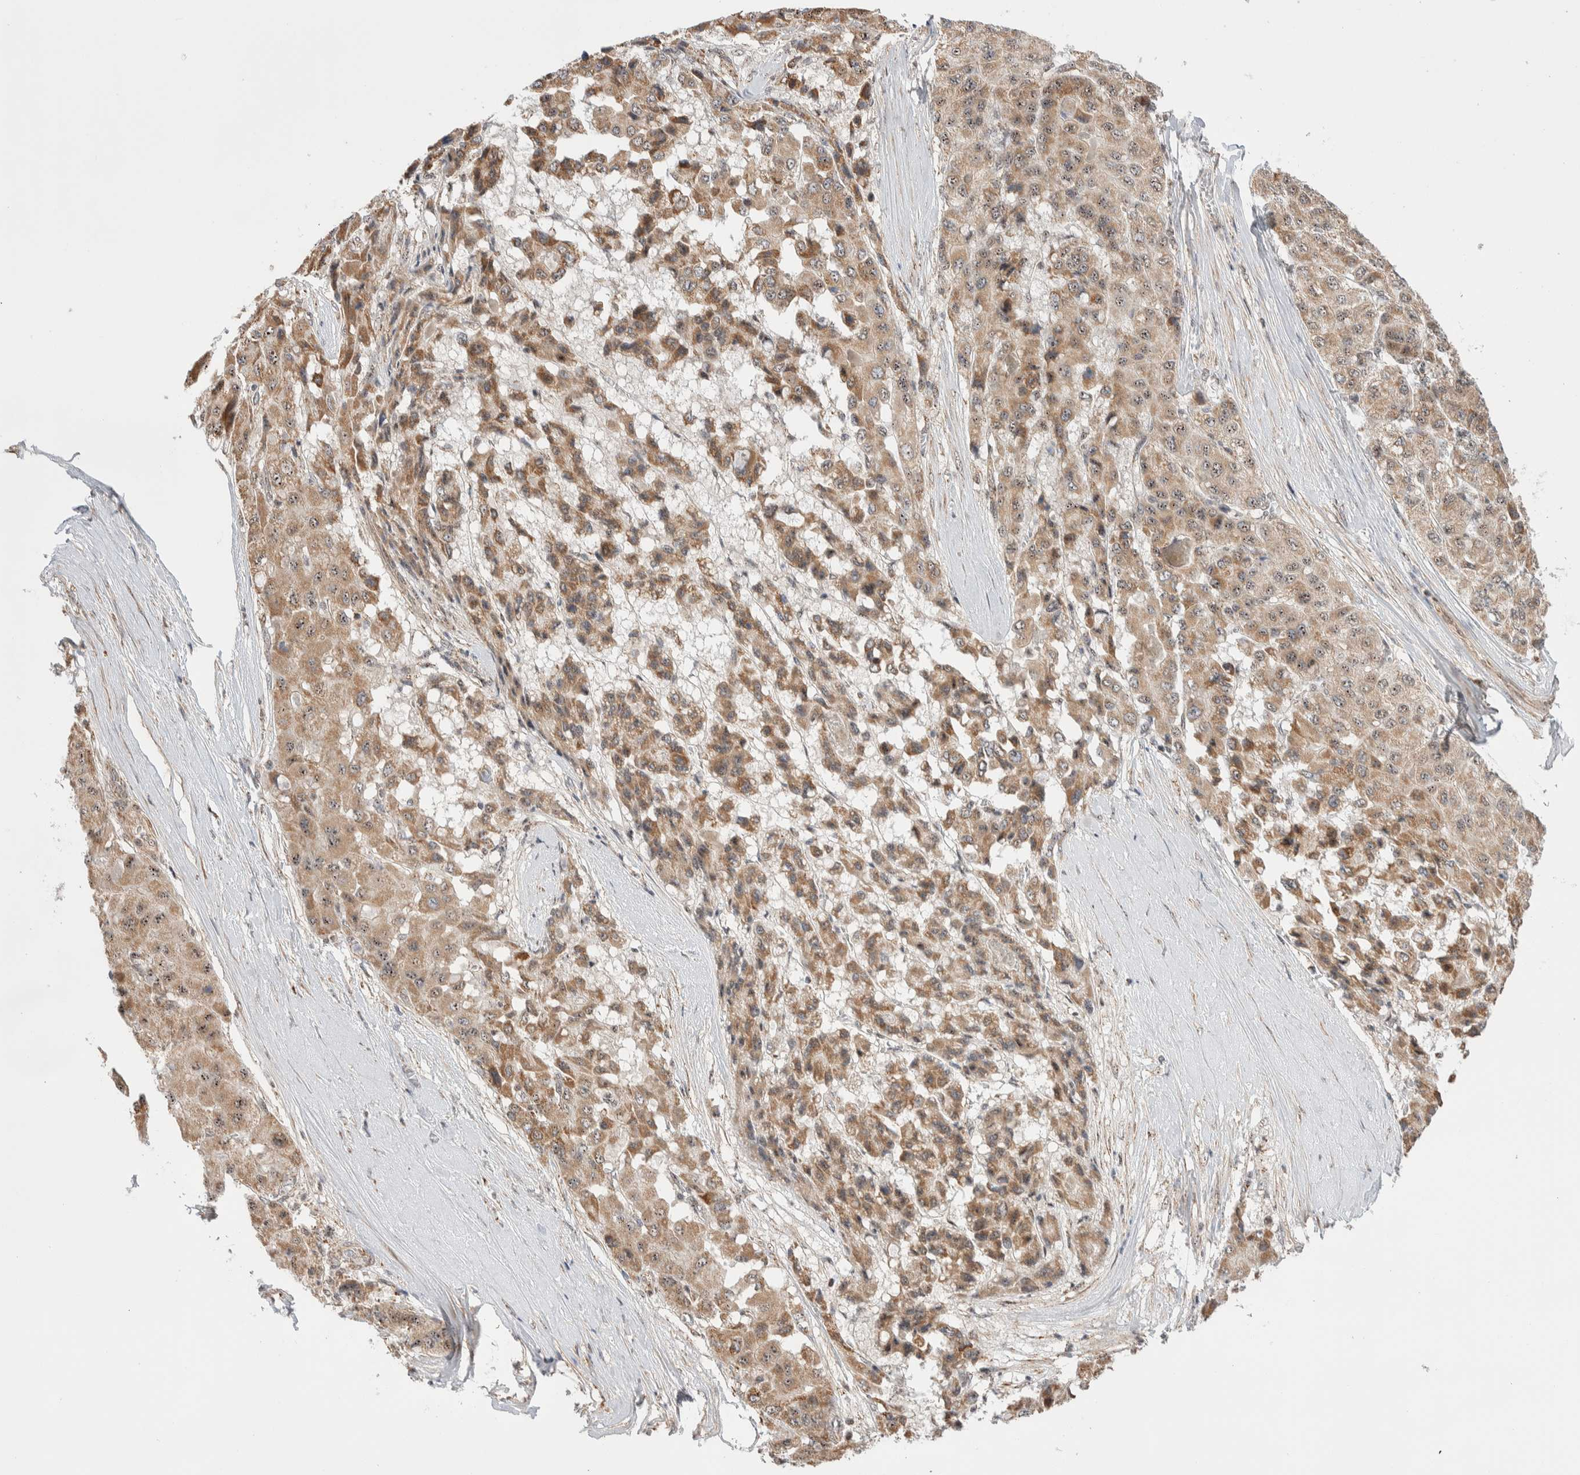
{"staining": {"intensity": "moderate", "quantity": ">75%", "location": "cytoplasmic/membranous,nuclear"}, "tissue": "liver cancer", "cell_type": "Tumor cells", "image_type": "cancer", "snomed": [{"axis": "morphology", "description": "Carcinoma, Hepatocellular, NOS"}, {"axis": "topography", "description": "Liver"}], "caption": "Immunohistochemical staining of liver cancer reveals medium levels of moderate cytoplasmic/membranous and nuclear protein expression in approximately >75% of tumor cells.", "gene": "ZNF695", "patient": {"sex": "male", "age": 80}}